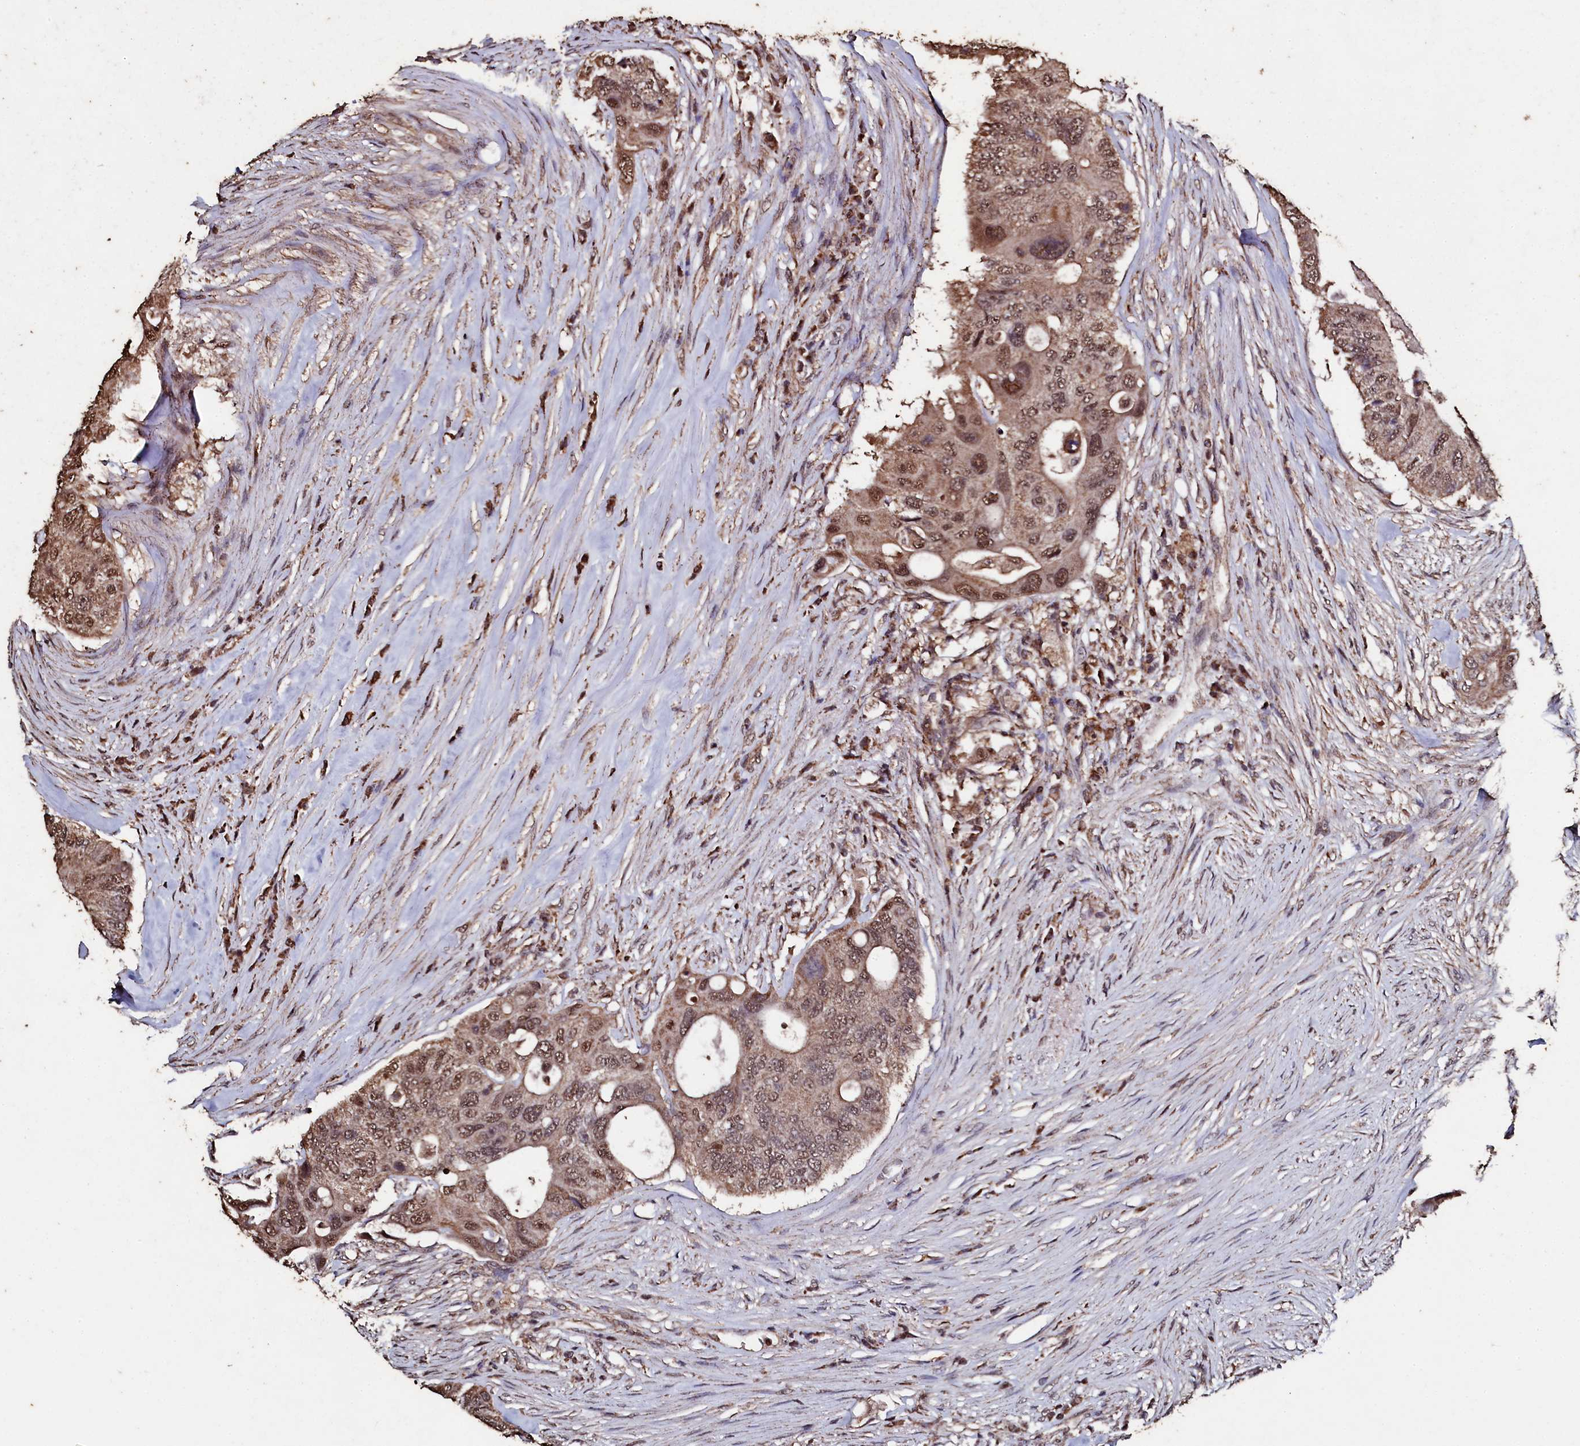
{"staining": {"intensity": "moderate", "quantity": ">75%", "location": "cytoplasmic/membranous,nuclear"}, "tissue": "colorectal cancer", "cell_type": "Tumor cells", "image_type": "cancer", "snomed": [{"axis": "morphology", "description": "Adenocarcinoma, NOS"}, {"axis": "topography", "description": "Colon"}], "caption": "Immunohistochemistry (IHC) (DAB) staining of human adenocarcinoma (colorectal) shows moderate cytoplasmic/membranous and nuclear protein positivity in about >75% of tumor cells.", "gene": "FAAP24", "patient": {"sex": "male", "age": 71}}